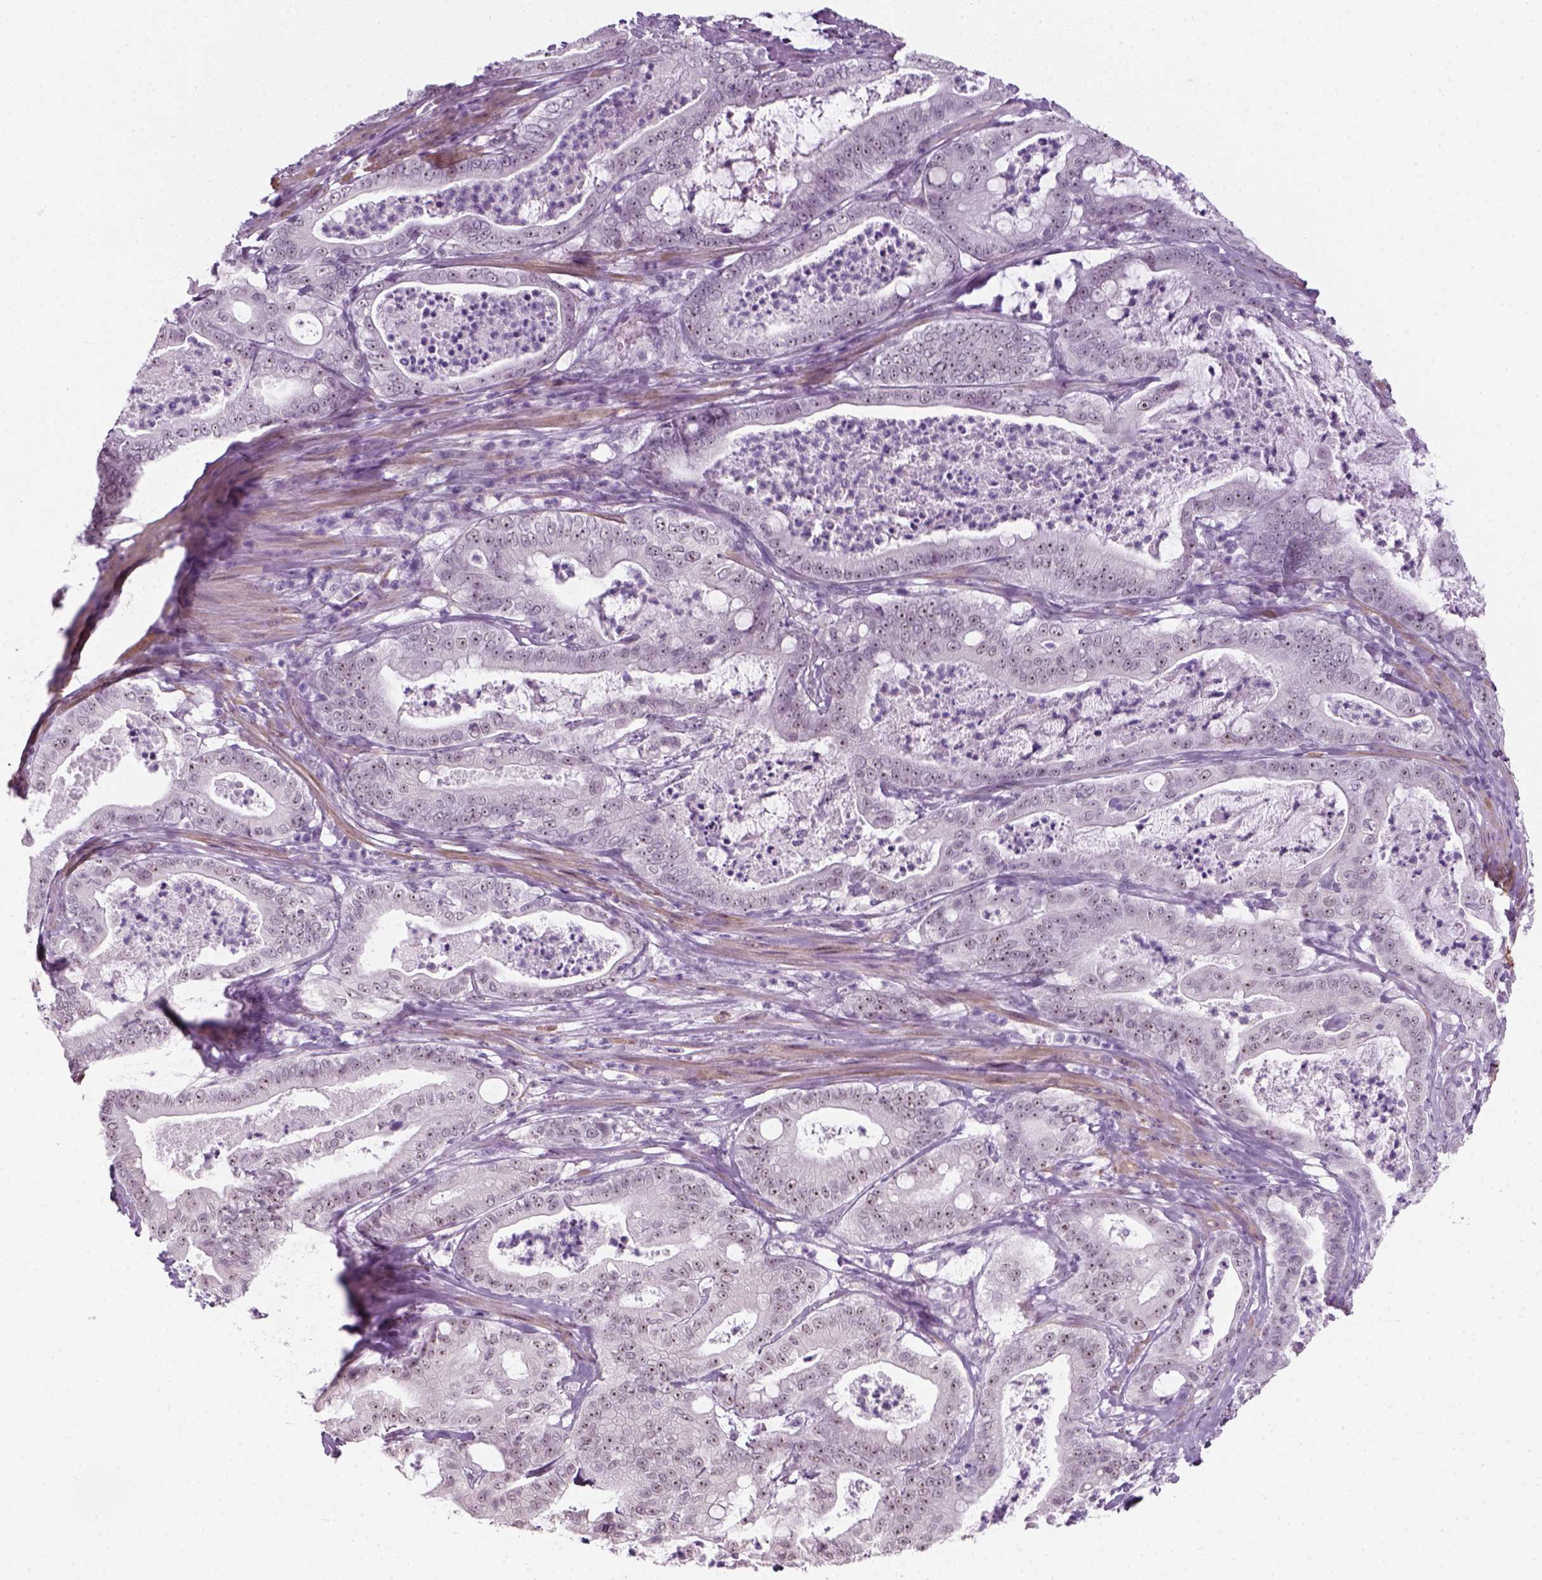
{"staining": {"intensity": "strong", "quantity": ">75%", "location": "nuclear"}, "tissue": "pancreatic cancer", "cell_type": "Tumor cells", "image_type": "cancer", "snomed": [{"axis": "morphology", "description": "Adenocarcinoma, NOS"}, {"axis": "topography", "description": "Pancreas"}], "caption": "A brown stain highlights strong nuclear staining of a protein in human adenocarcinoma (pancreatic) tumor cells.", "gene": "ZNF865", "patient": {"sex": "male", "age": 71}}